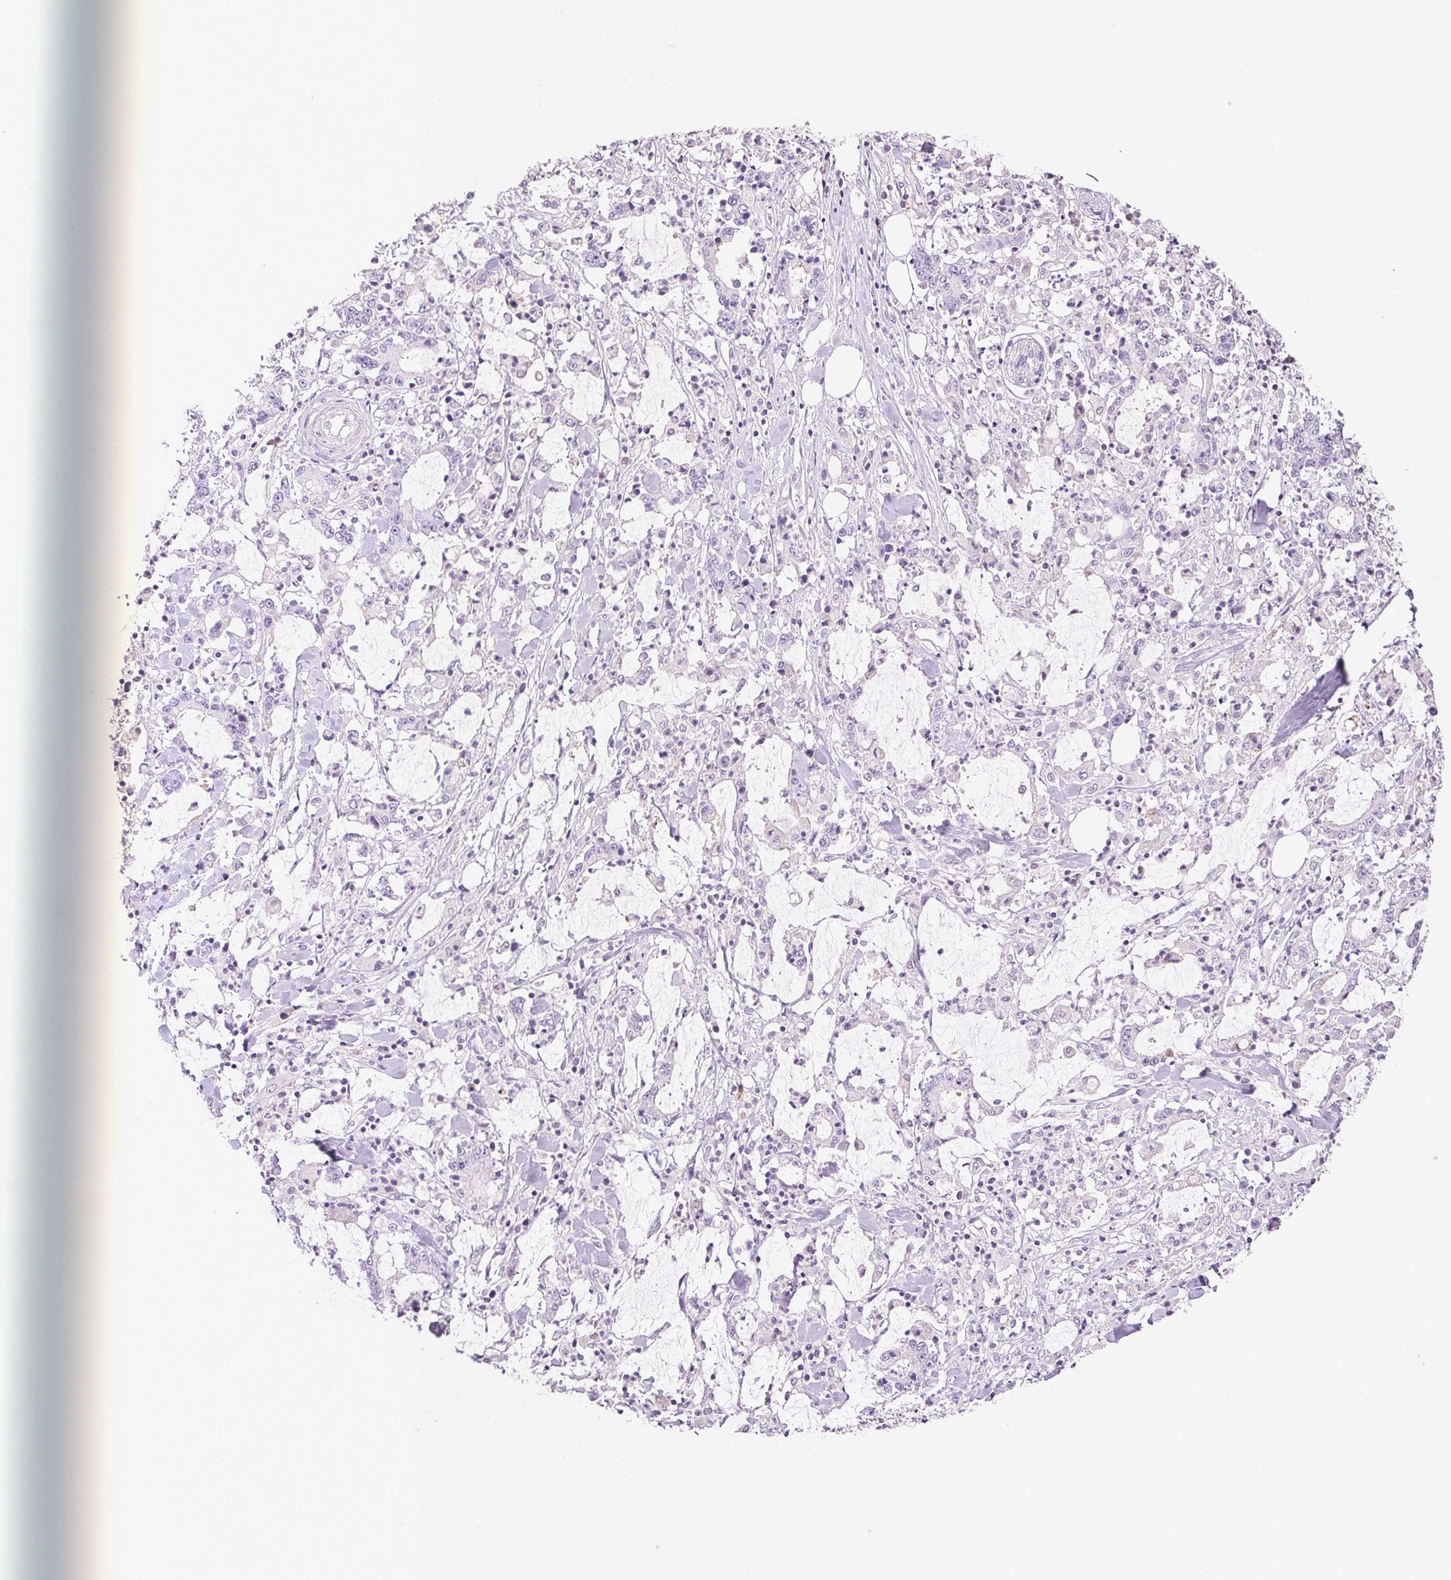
{"staining": {"intensity": "negative", "quantity": "none", "location": "none"}, "tissue": "stomach cancer", "cell_type": "Tumor cells", "image_type": "cancer", "snomed": [{"axis": "morphology", "description": "Adenocarcinoma, NOS"}, {"axis": "topography", "description": "Stomach, upper"}], "caption": "Immunohistochemical staining of stomach adenocarcinoma displays no significant expression in tumor cells. Nuclei are stained in blue.", "gene": "SYCE2", "patient": {"sex": "male", "age": 68}}